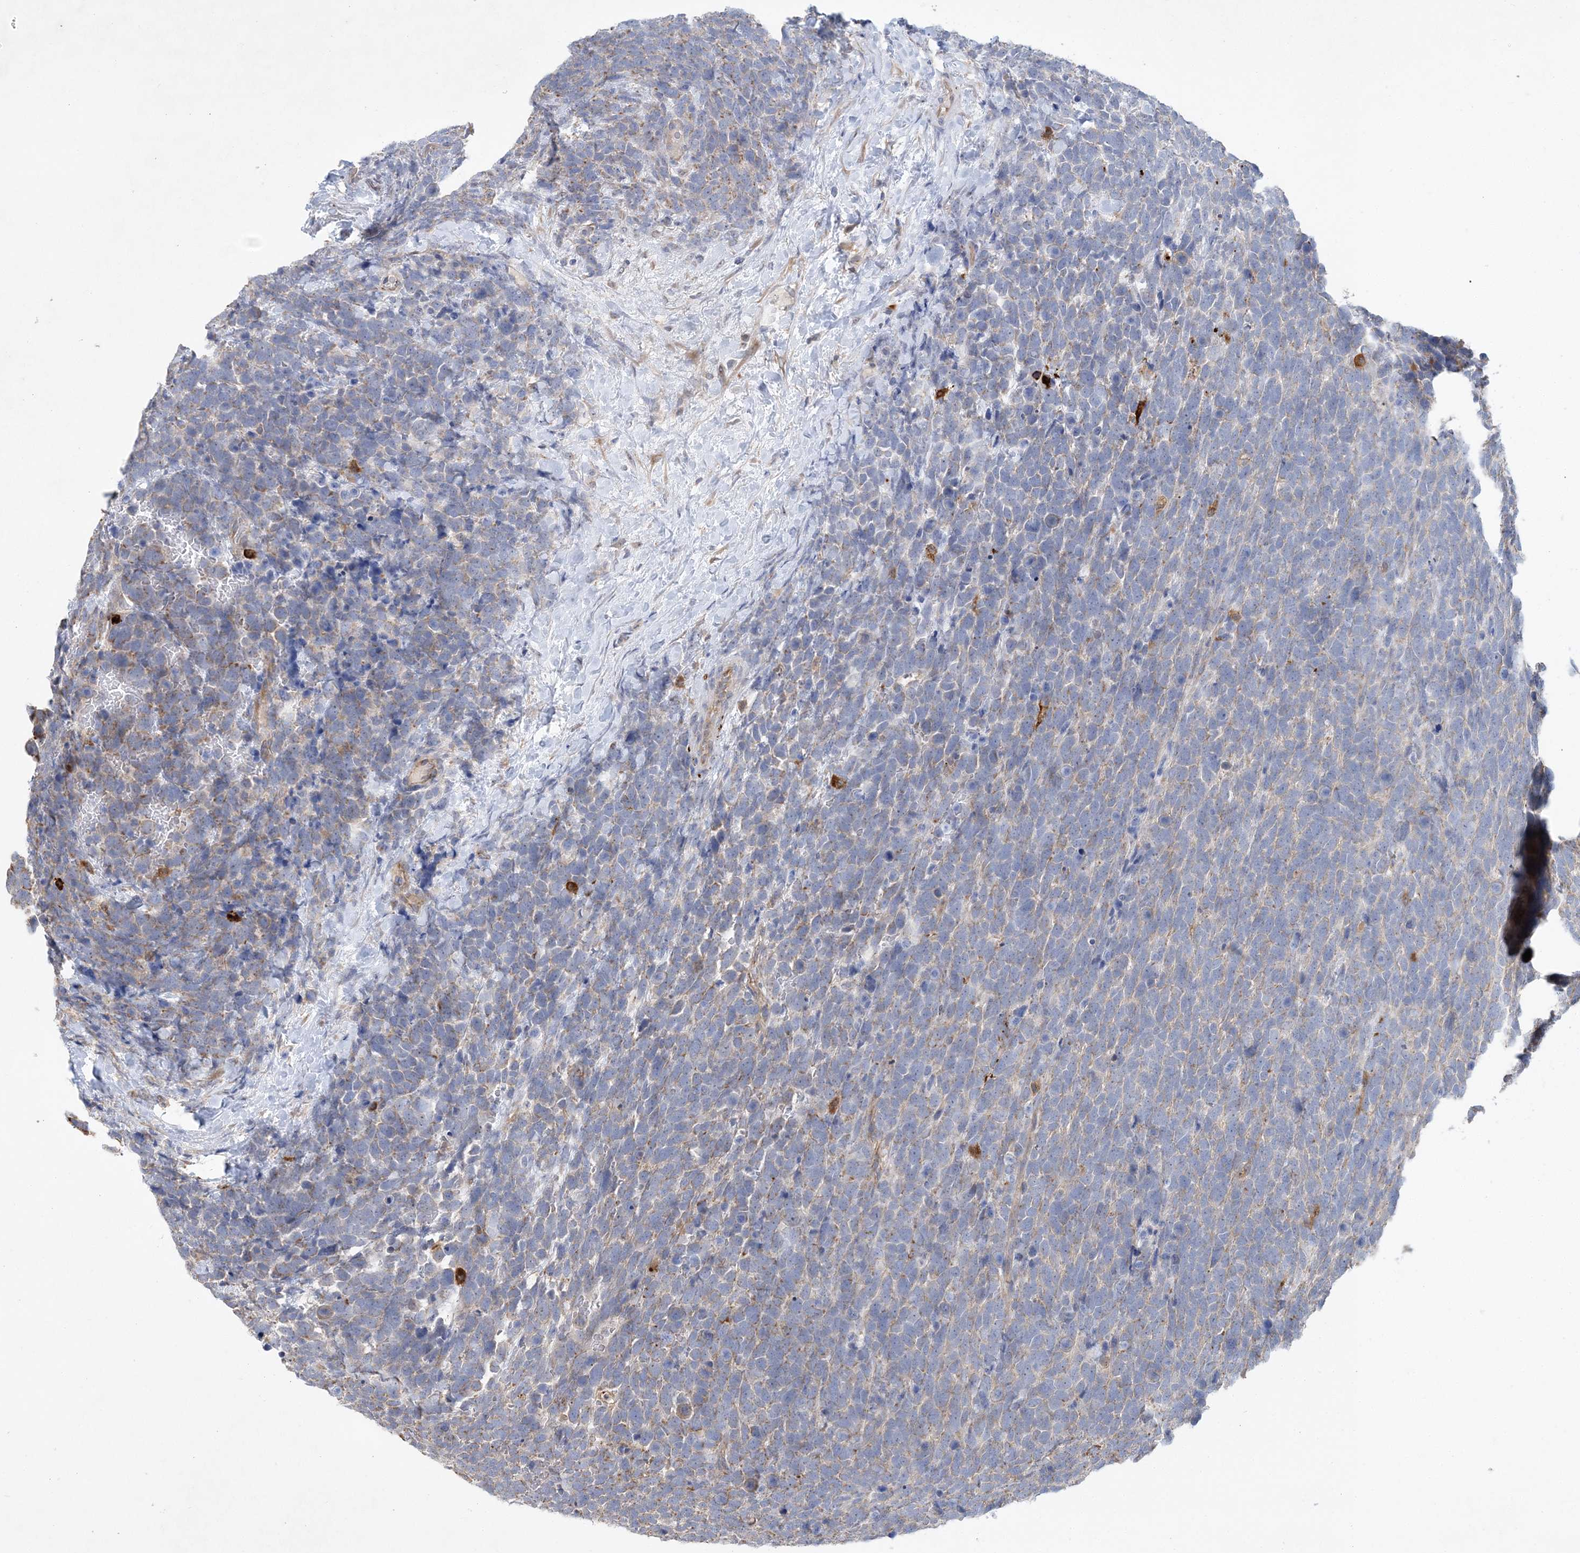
{"staining": {"intensity": "weak", "quantity": "<25%", "location": "cytoplasmic/membranous"}, "tissue": "urothelial cancer", "cell_type": "Tumor cells", "image_type": "cancer", "snomed": [{"axis": "morphology", "description": "Urothelial carcinoma, High grade"}, {"axis": "topography", "description": "Urinary bladder"}], "caption": "Tumor cells show no significant staining in high-grade urothelial carcinoma.", "gene": "FEZ2", "patient": {"sex": "female", "age": 82}}